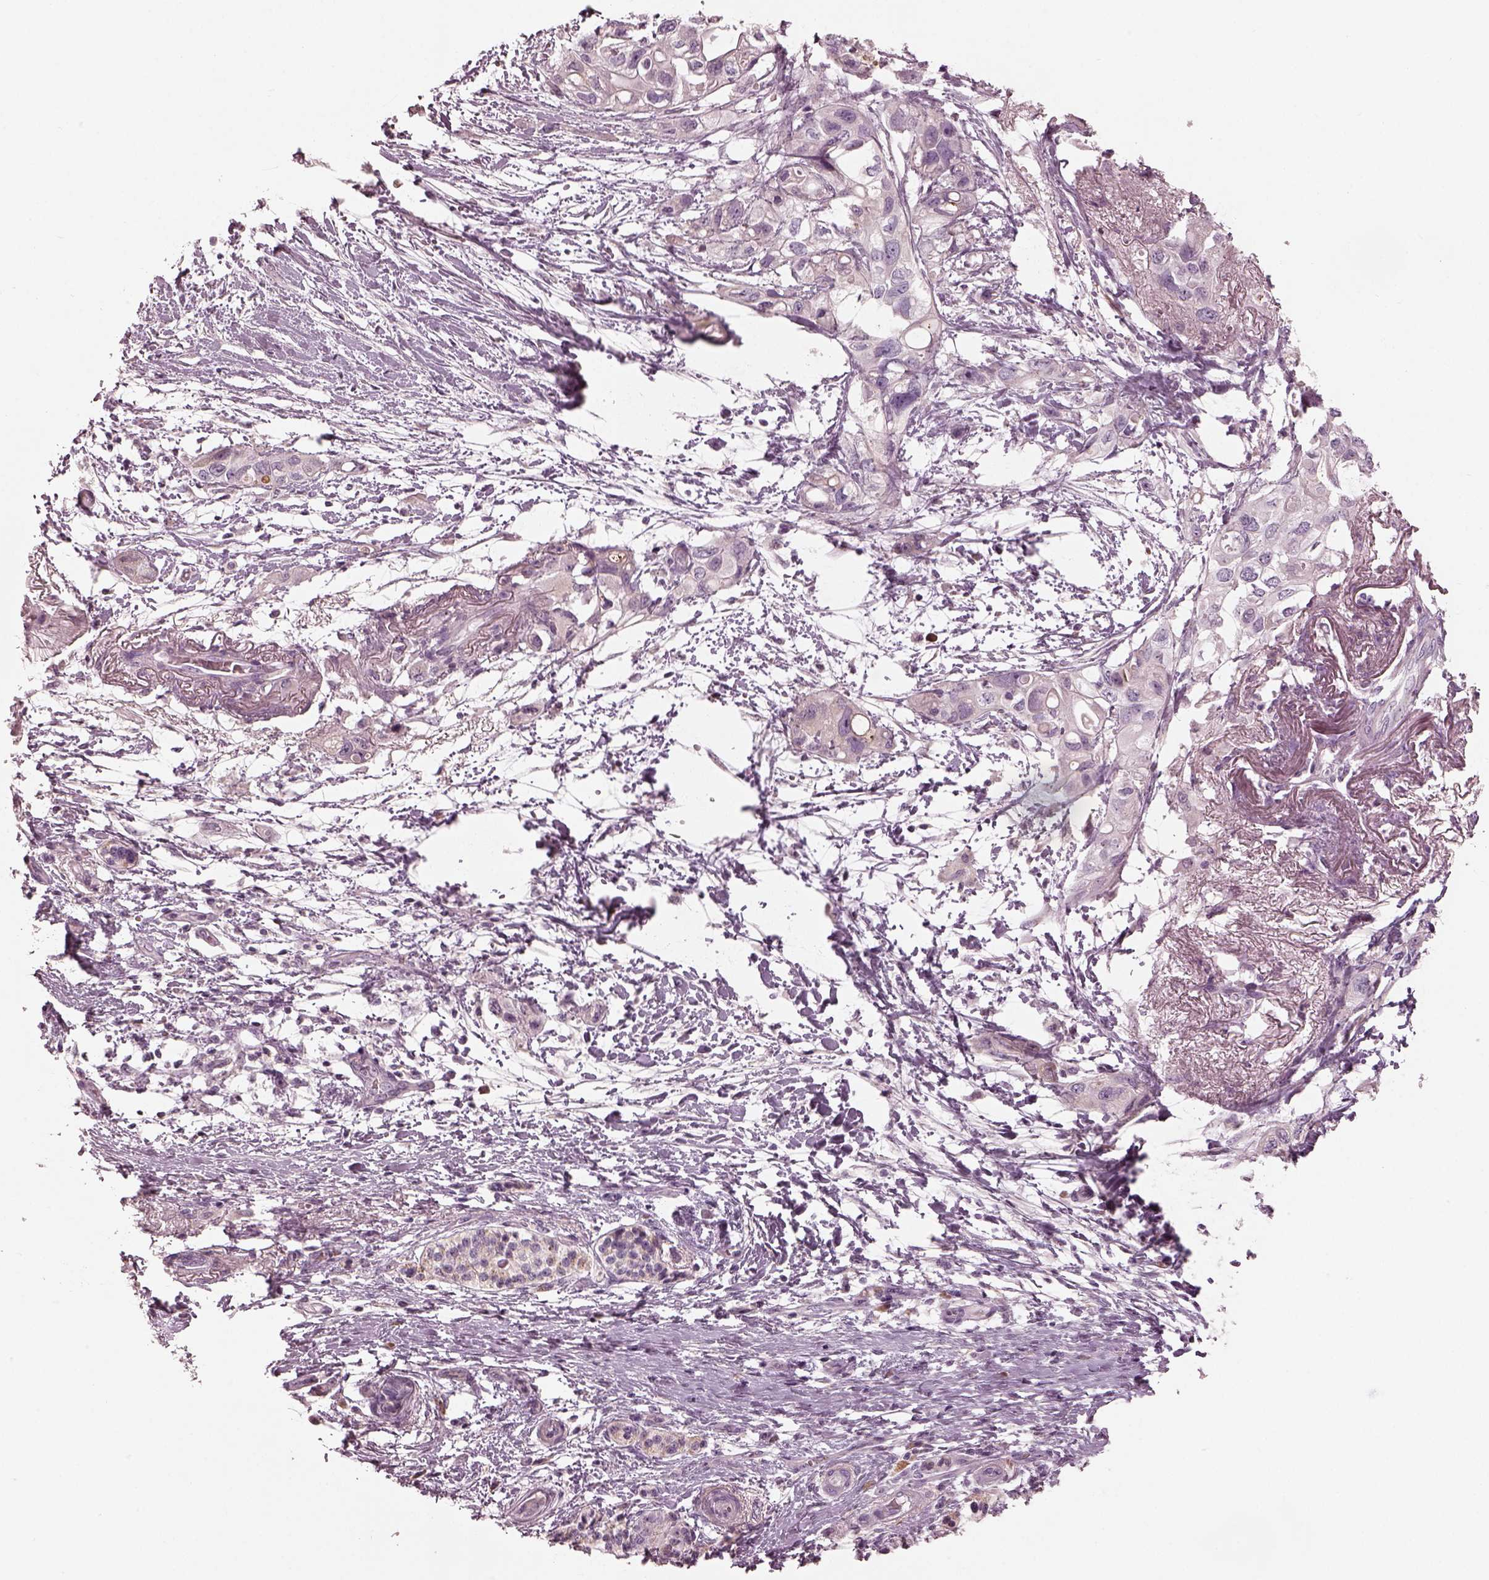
{"staining": {"intensity": "negative", "quantity": "none", "location": "none"}, "tissue": "pancreatic cancer", "cell_type": "Tumor cells", "image_type": "cancer", "snomed": [{"axis": "morphology", "description": "Adenocarcinoma, NOS"}, {"axis": "topography", "description": "Pancreas"}], "caption": "Immunohistochemistry of human pancreatic adenocarcinoma displays no positivity in tumor cells. (DAB (3,3'-diaminobenzidine) immunohistochemistry, high magnification).", "gene": "MIA", "patient": {"sex": "female", "age": 72}}